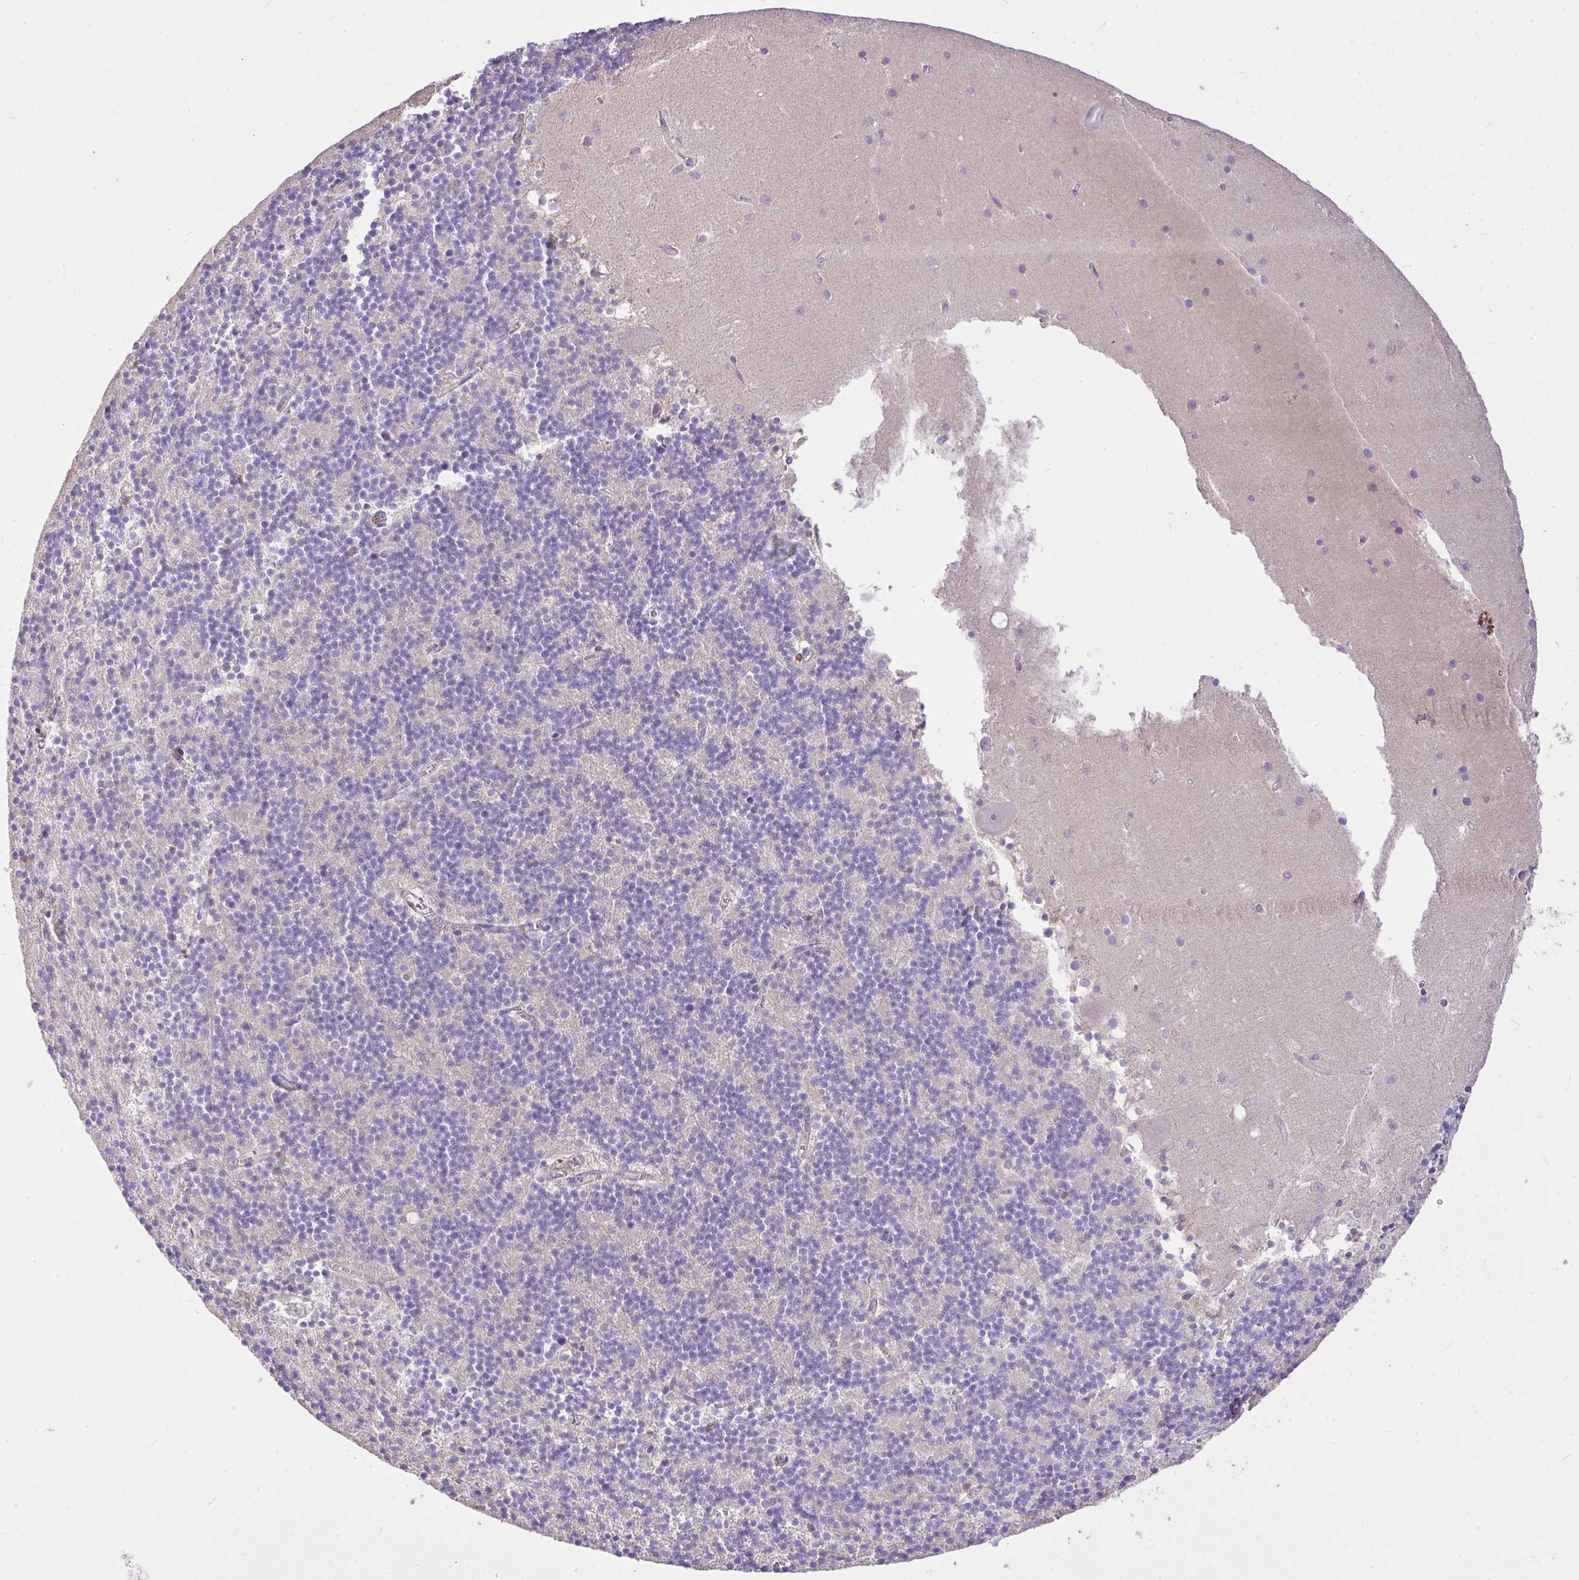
{"staining": {"intensity": "negative", "quantity": "none", "location": "none"}, "tissue": "cerebellum", "cell_type": "Cells in granular layer", "image_type": "normal", "snomed": [{"axis": "morphology", "description": "Normal tissue, NOS"}, {"axis": "topography", "description": "Cerebellum"}], "caption": "DAB immunohistochemical staining of unremarkable human cerebellum displays no significant staining in cells in granular layer. Nuclei are stained in blue.", "gene": "MOCS1", "patient": {"sex": "male", "age": 54}}